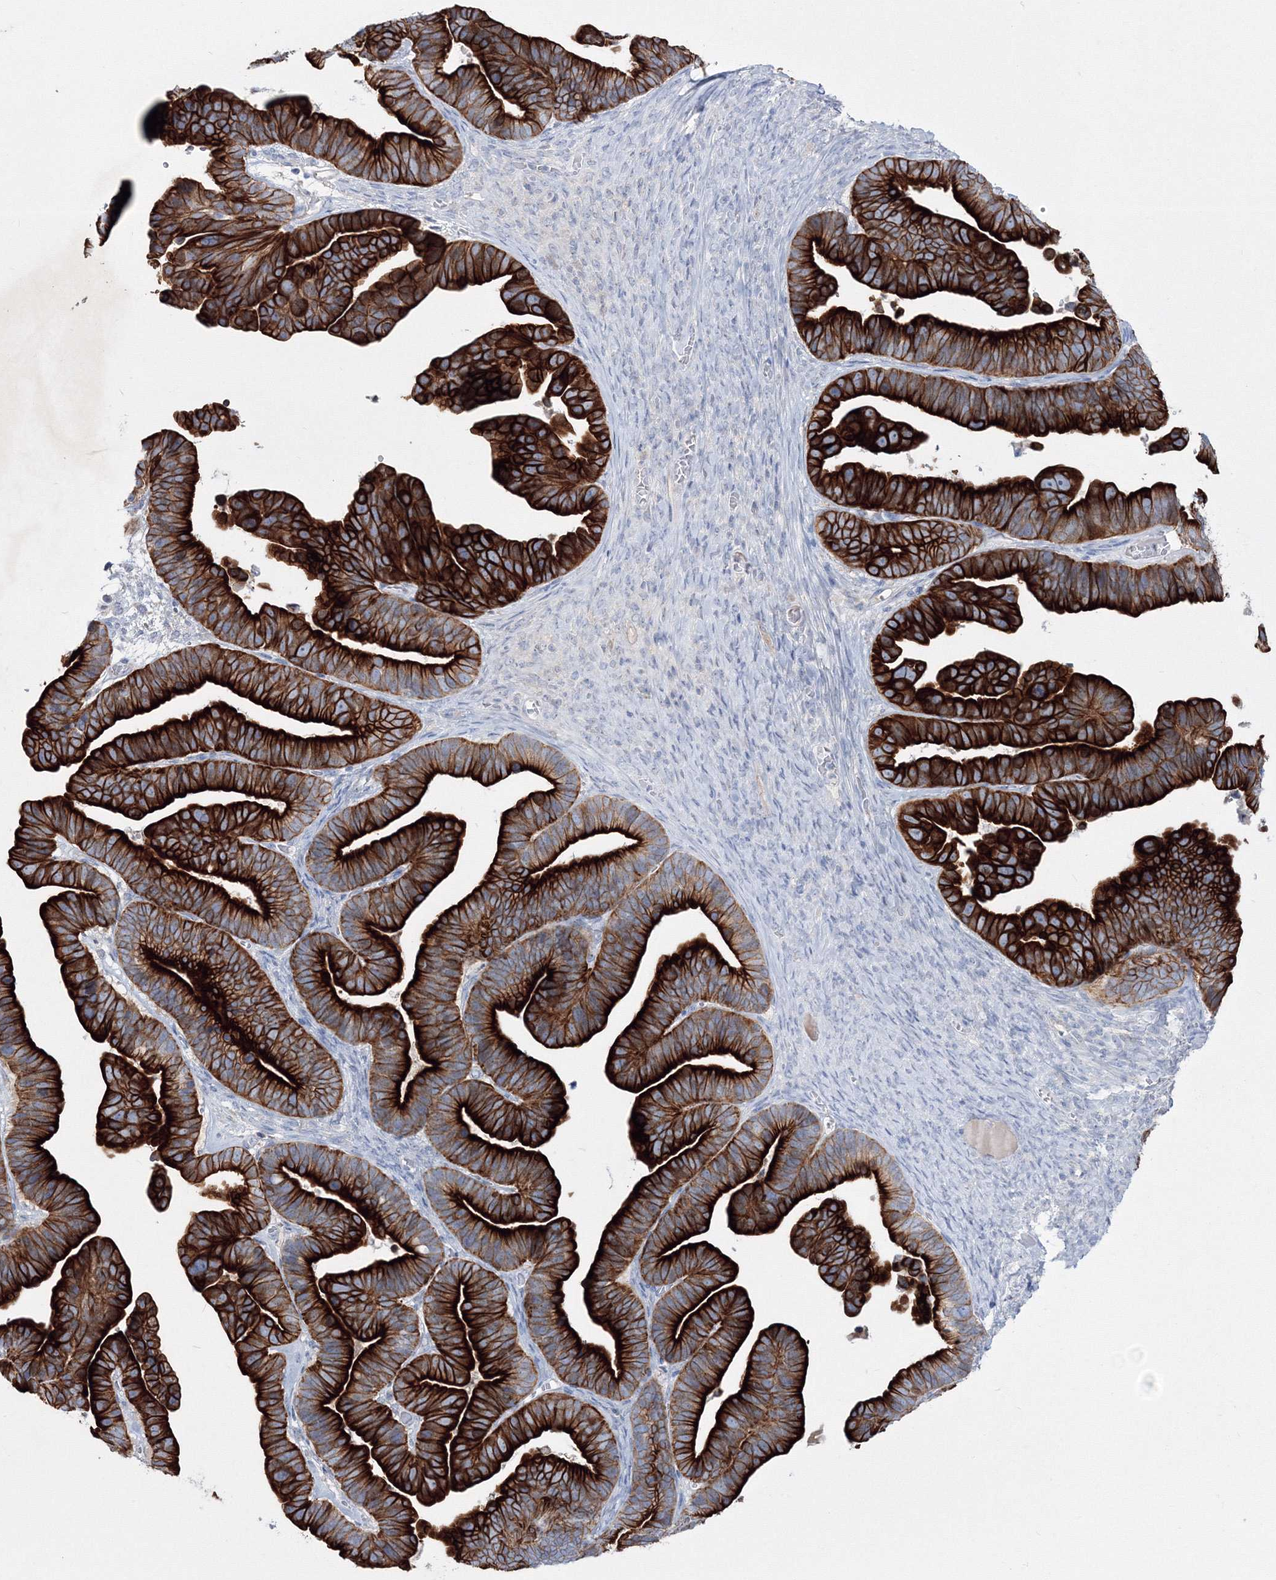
{"staining": {"intensity": "strong", "quantity": ">75%", "location": "cytoplasmic/membranous"}, "tissue": "ovarian cancer", "cell_type": "Tumor cells", "image_type": "cancer", "snomed": [{"axis": "morphology", "description": "Cystadenocarcinoma, serous, NOS"}, {"axis": "topography", "description": "Ovary"}], "caption": "Immunohistochemical staining of human ovarian cancer displays high levels of strong cytoplasmic/membranous positivity in approximately >75% of tumor cells.", "gene": "TMEM139", "patient": {"sex": "female", "age": 56}}